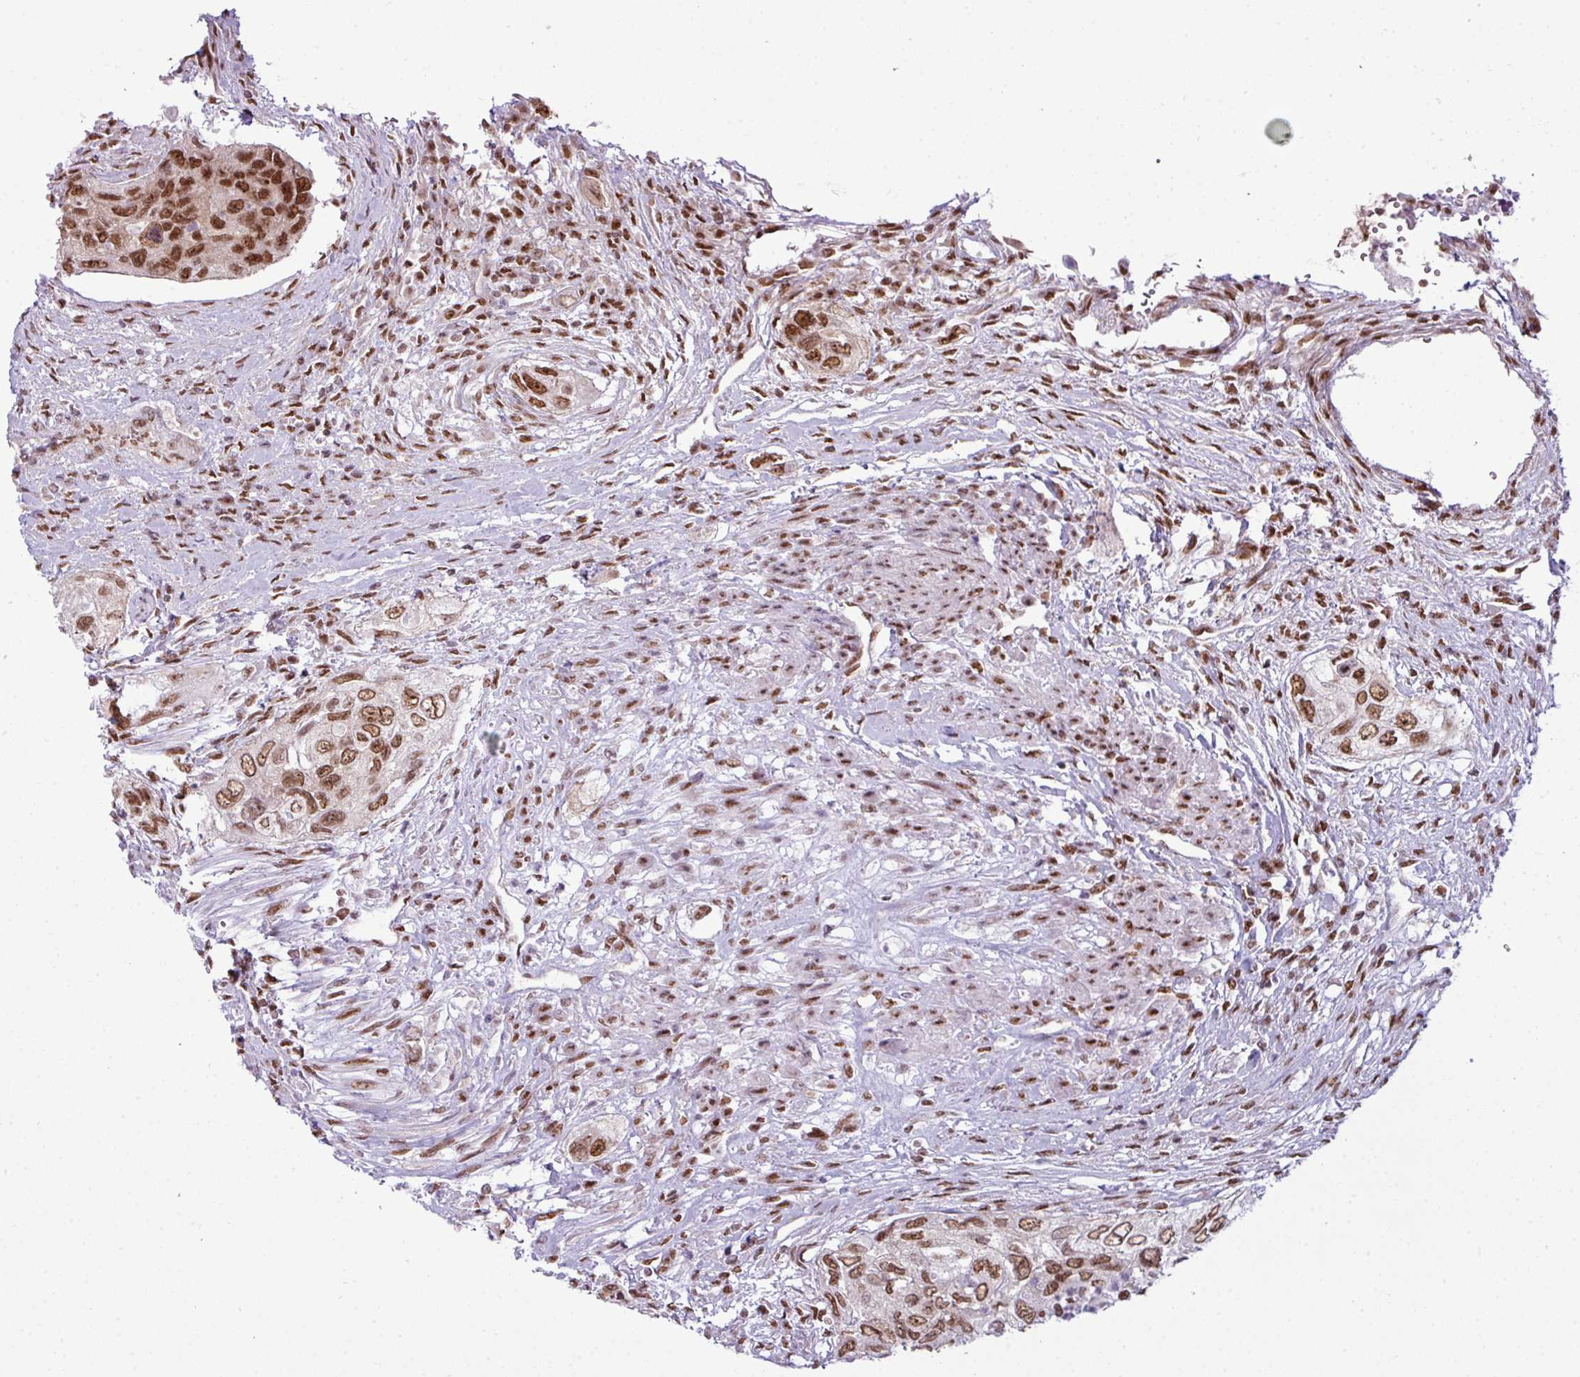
{"staining": {"intensity": "moderate", "quantity": ">75%", "location": "nuclear"}, "tissue": "urothelial cancer", "cell_type": "Tumor cells", "image_type": "cancer", "snomed": [{"axis": "morphology", "description": "Urothelial carcinoma, High grade"}, {"axis": "topography", "description": "Urinary bladder"}], "caption": "This histopathology image demonstrates IHC staining of high-grade urothelial carcinoma, with medium moderate nuclear positivity in approximately >75% of tumor cells.", "gene": "ARL6IP4", "patient": {"sex": "female", "age": 60}}